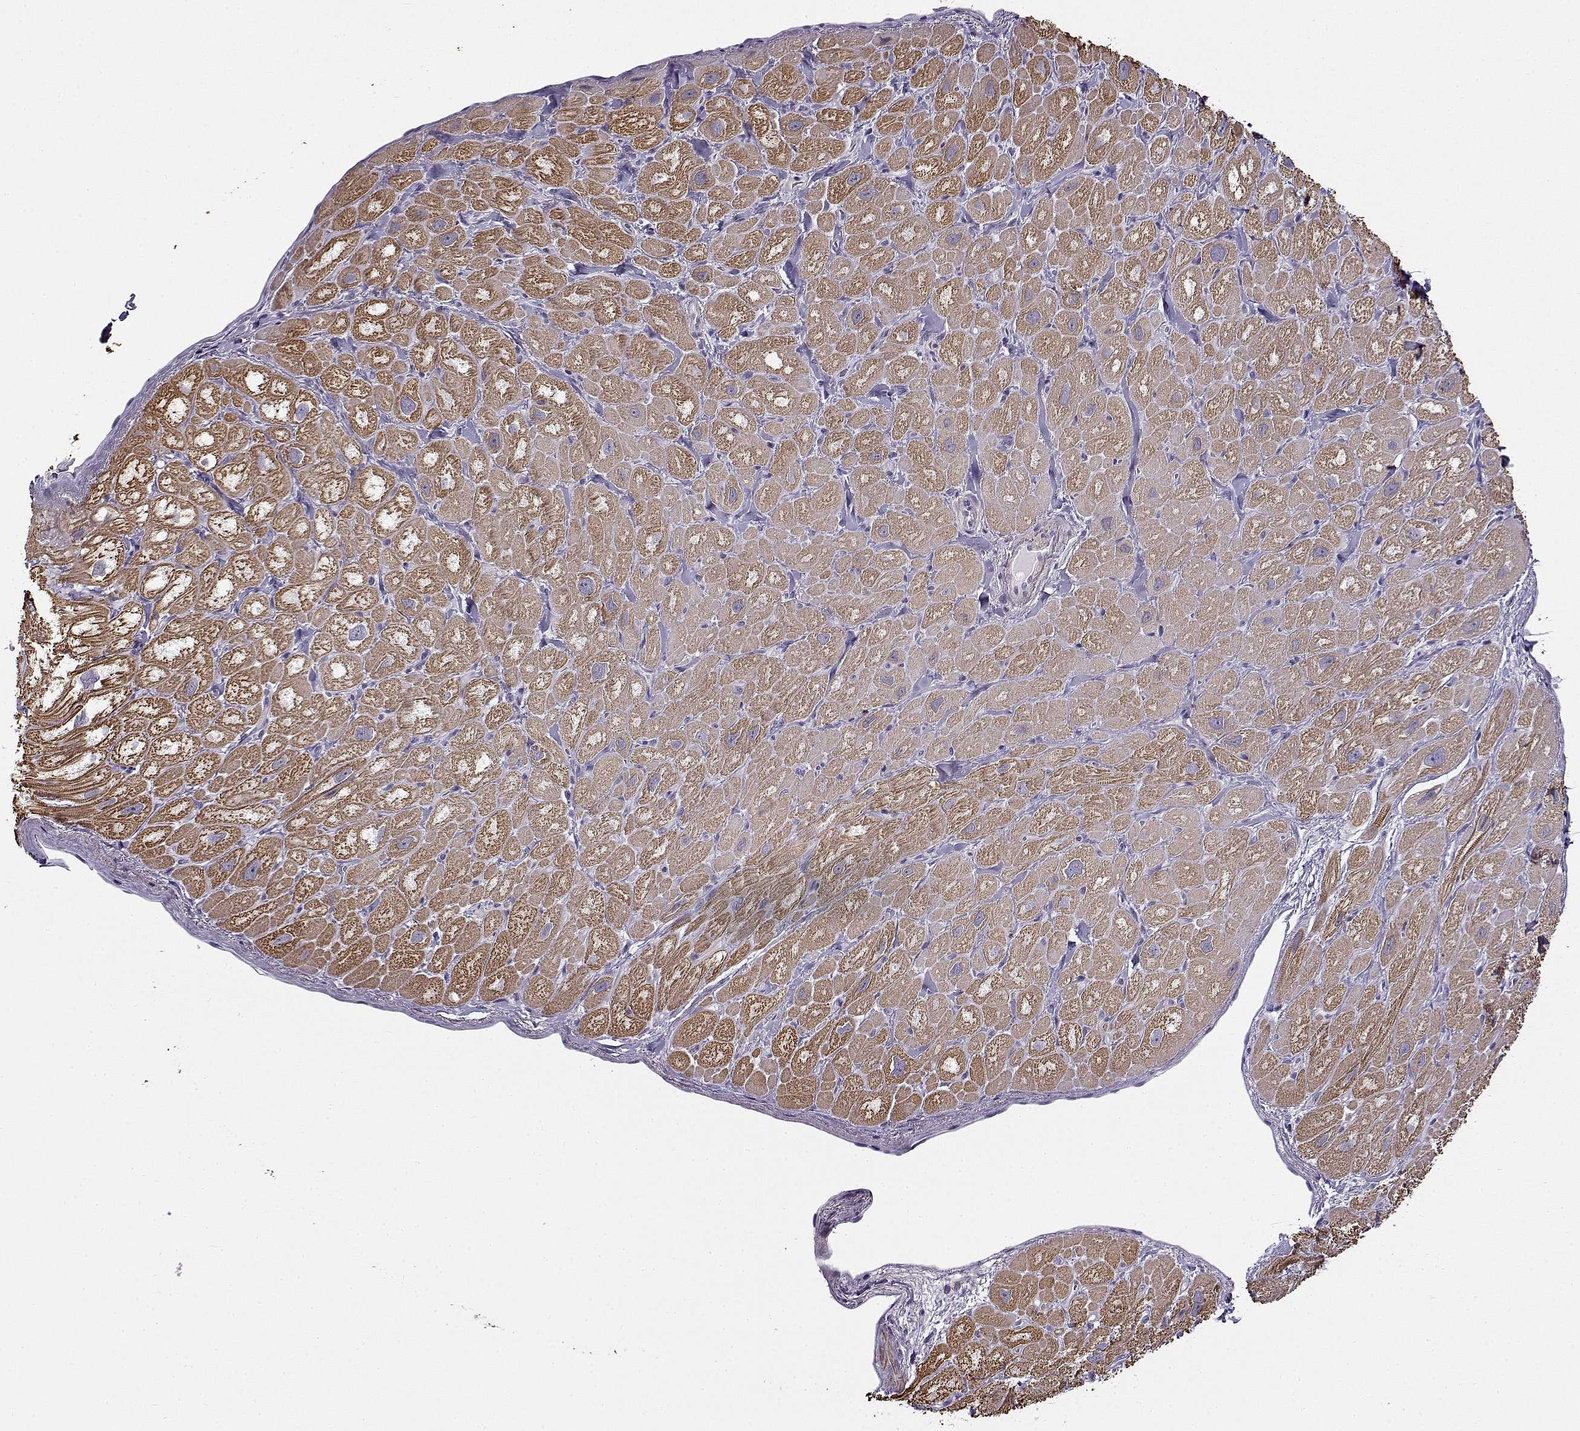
{"staining": {"intensity": "moderate", "quantity": ">75%", "location": "cytoplasmic/membranous"}, "tissue": "heart muscle", "cell_type": "Cardiomyocytes", "image_type": "normal", "snomed": [{"axis": "morphology", "description": "Normal tissue, NOS"}, {"axis": "topography", "description": "Heart"}], "caption": "DAB immunohistochemical staining of normal human heart muscle exhibits moderate cytoplasmic/membranous protein expression in about >75% of cardiomyocytes. The staining was performed using DAB (3,3'-diaminobenzidine), with brown indicating positive protein expression. Nuclei are stained blue with hematoxylin.", "gene": "UCP3", "patient": {"sex": "male", "age": 60}}